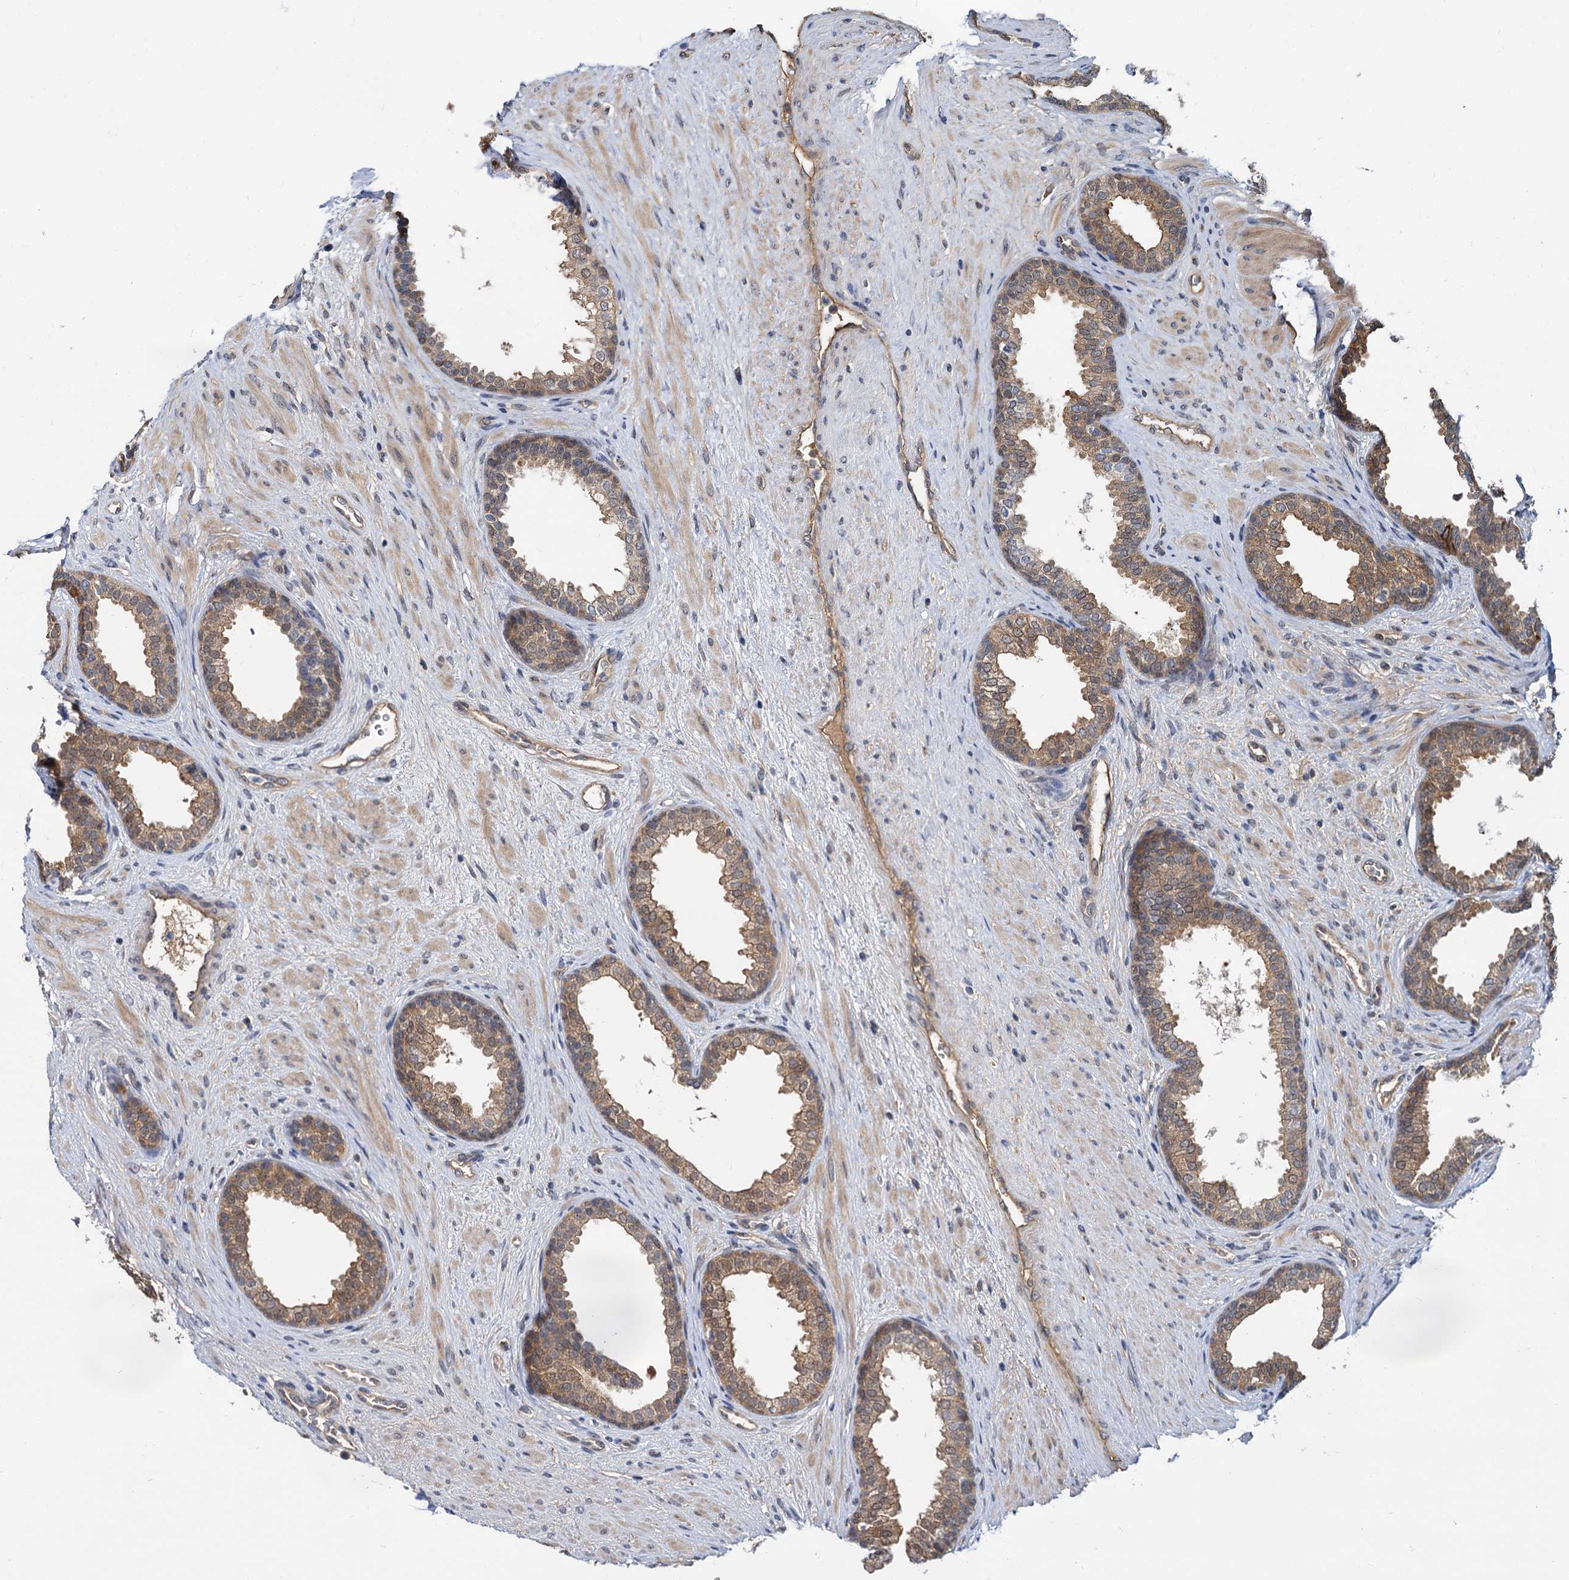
{"staining": {"intensity": "moderate", "quantity": ">75%", "location": "cytoplasmic/membranous,nuclear"}, "tissue": "prostate", "cell_type": "Glandular cells", "image_type": "normal", "snomed": [{"axis": "morphology", "description": "Normal tissue, NOS"}, {"axis": "topography", "description": "Prostate"}], "caption": "A photomicrograph of human prostate stained for a protein reveals moderate cytoplasmic/membranous,nuclear brown staining in glandular cells. (DAB = brown stain, brightfield microscopy at high magnification).", "gene": "SNX15", "patient": {"sex": "male", "age": 76}}